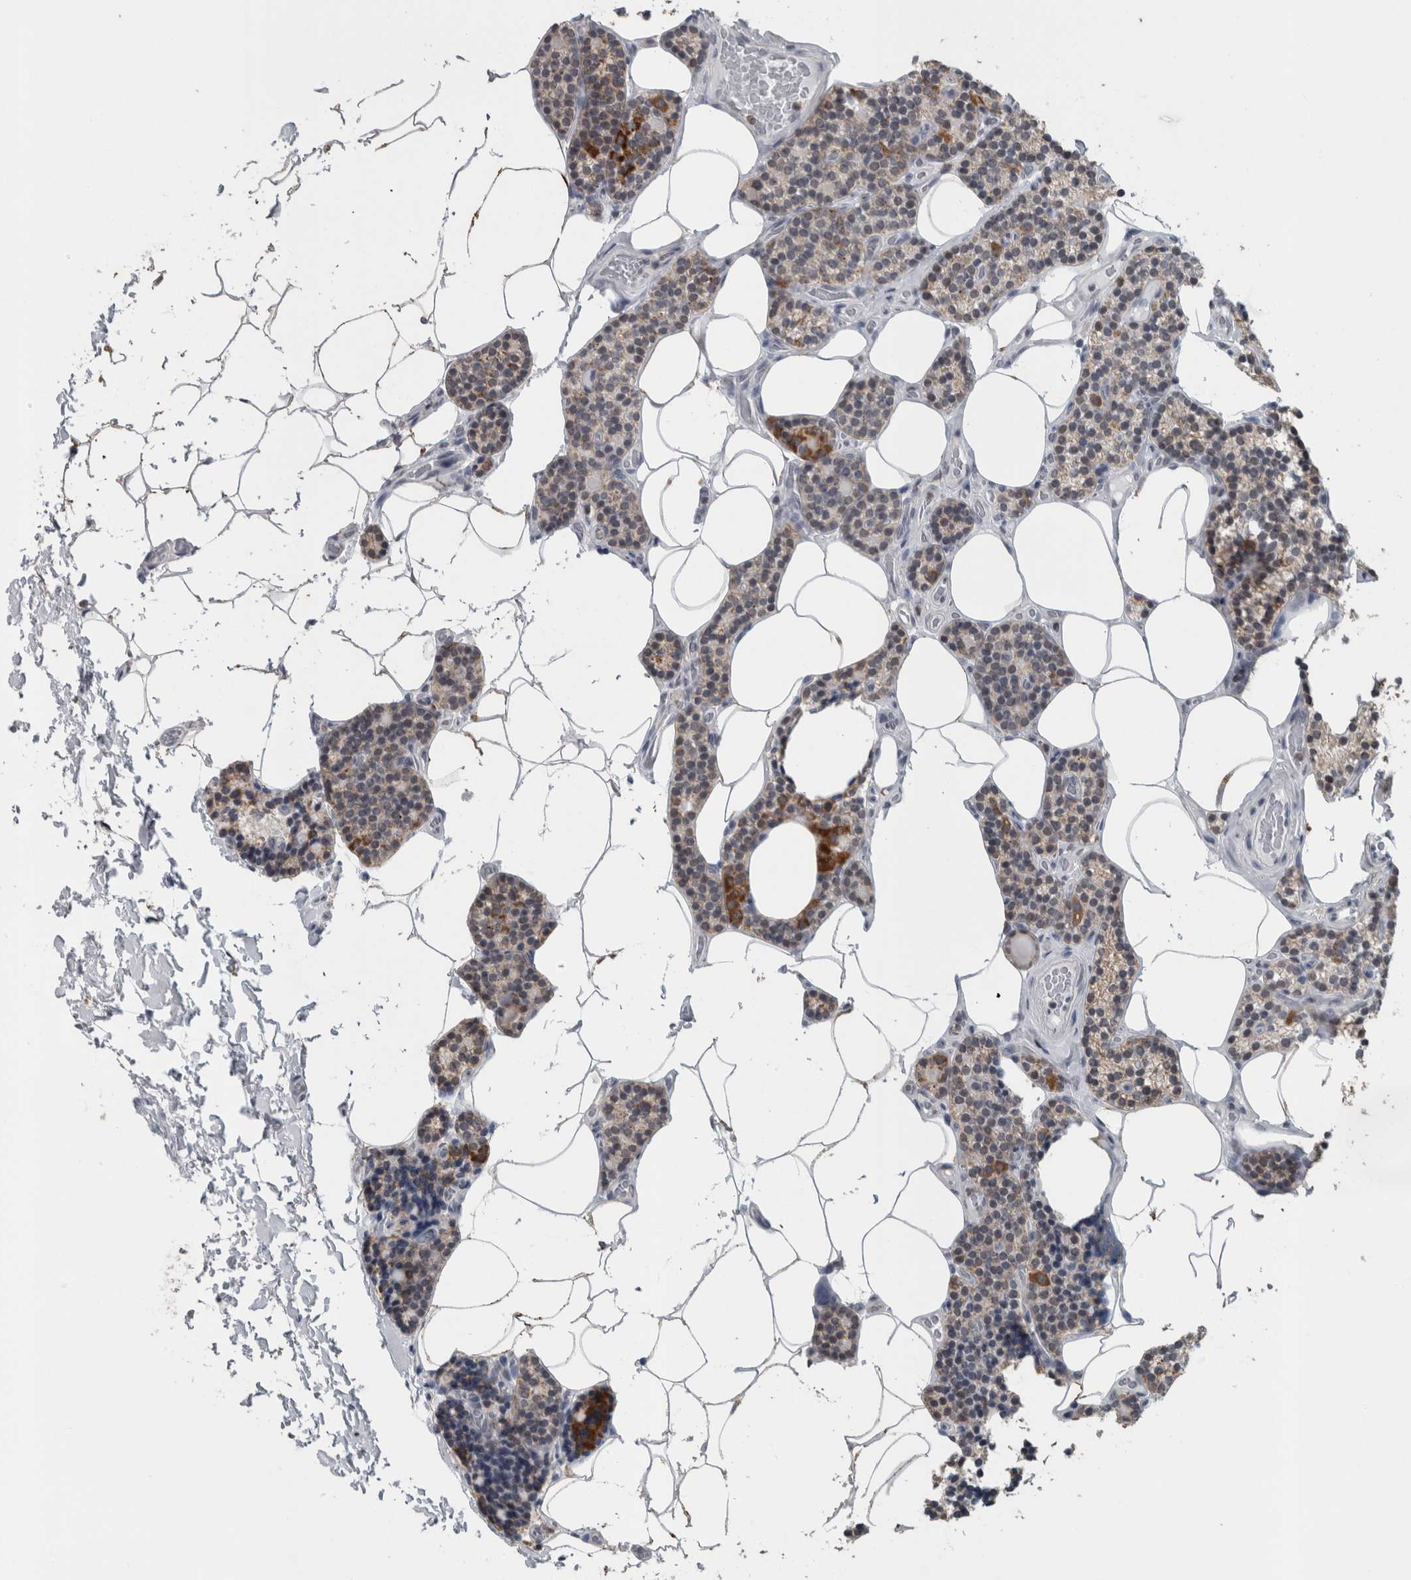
{"staining": {"intensity": "moderate", "quantity": "25%-75%", "location": "cytoplasmic/membranous"}, "tissue": "parathyroid gland", "cell_type": "Glandular cells", "image_type": "normal", "snomed": [{"axis": "morphology", "description": "Normal tissue, NOS"}, {"axis": "topography", "description": "Parathyroid gland"}], "caption": "Protein positivity by immunohistochemistry demonstrates moderate cytoplasmic/membranous positivity in about 25%-75% of glandular cells in normal parathyroid gland.", "gene": "ACSF2", "patient": {"sex": "male", "age": 52}}